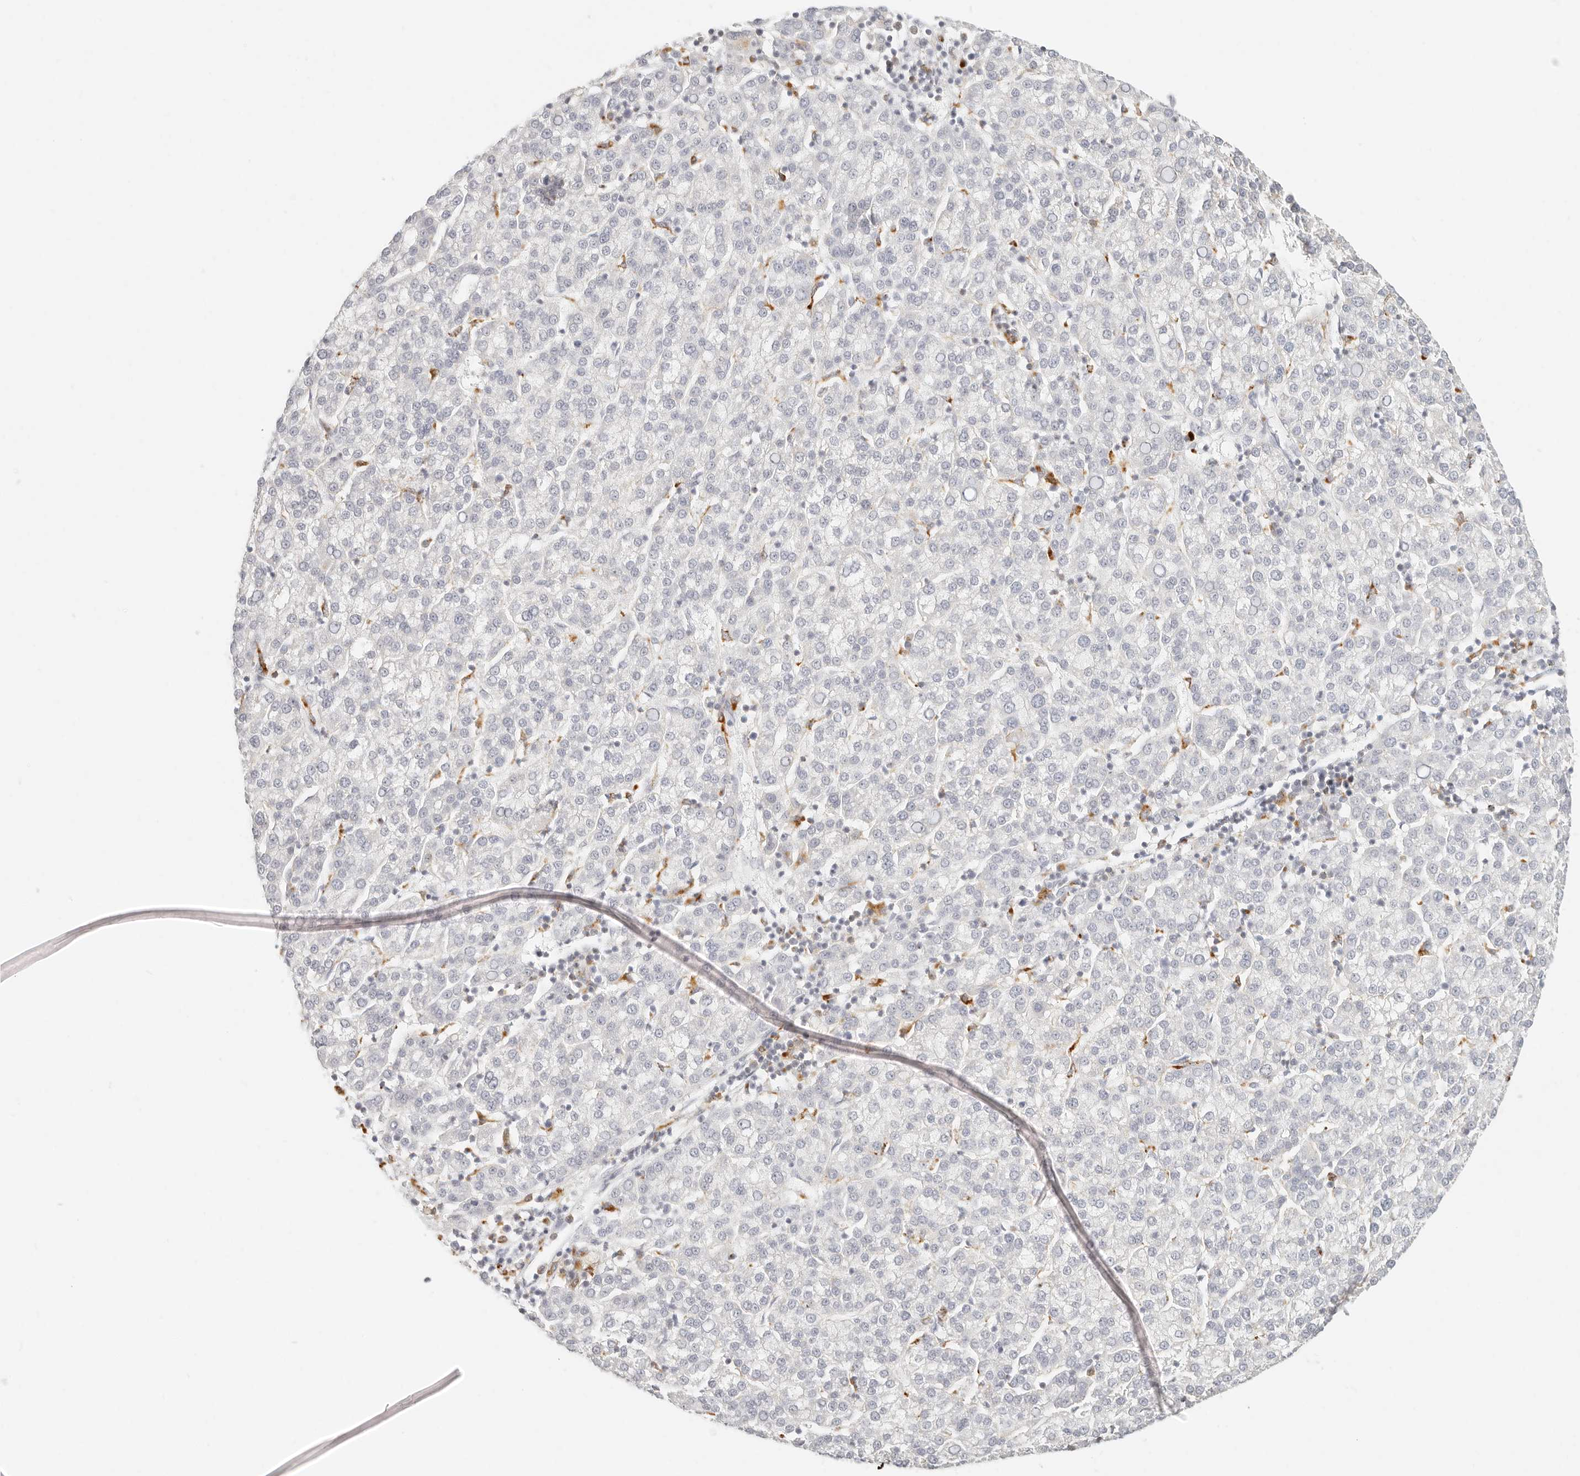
{"staining": {"intensity": "negative", "quantity": "none", "location": "none"}, "tissue": "liver cancer", "cell_type": "Tumor cells", "image_type": "cancer", "snomed": [{"axis": "morphology", "description": "Carcinoma, Hepatocellular, NOS"}, {"axis": "topography", "description": "Liver"}], "caption": "Immunohistochemical staining of liver cancer reveals no significant expression in tumor cells.", "gene": "RNASET2", "patient": {"sex": "female", "age": 58}}